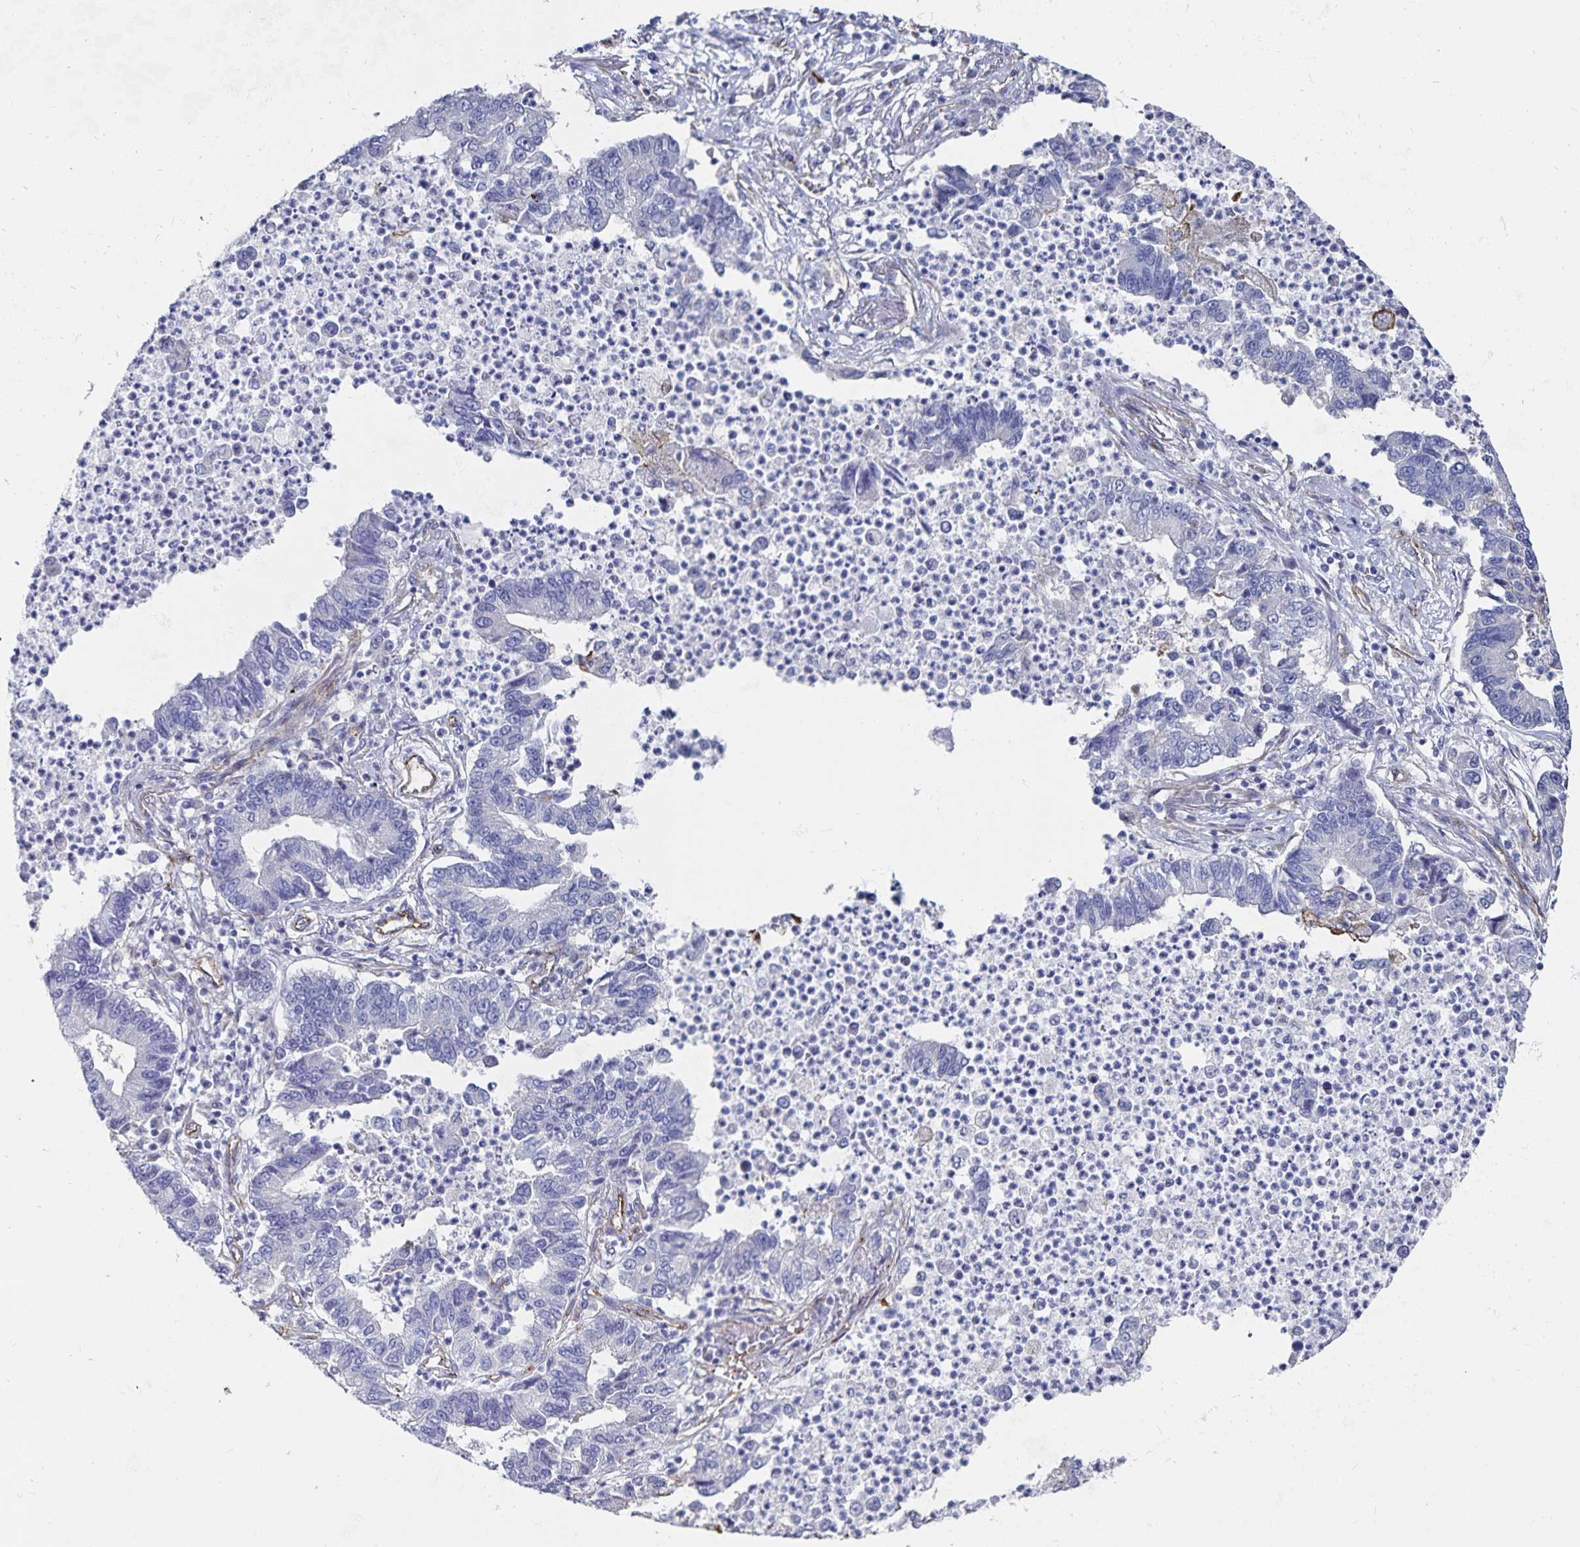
{"staining": {"intensity": "negative", "quantity": "none", "location": "none"}, "tissue": "lung cancer", "cell_type": "Tumor cells", "image_type": "cancer", "snomed": [{"axis": "morphology", "description": "Adenocarcinoma, NOS"}, {"axis": "topography", "description": "Lung"}], "caption": "This photomicrograph is of lung cancer stained with immunohistochemistry (IHC) to label a protein in brown with the nuclei are counter-stained blue. There is no expression in tumor cells.", "gene": "SSTR1", "patient": {"sex": "female", "age": 57}}